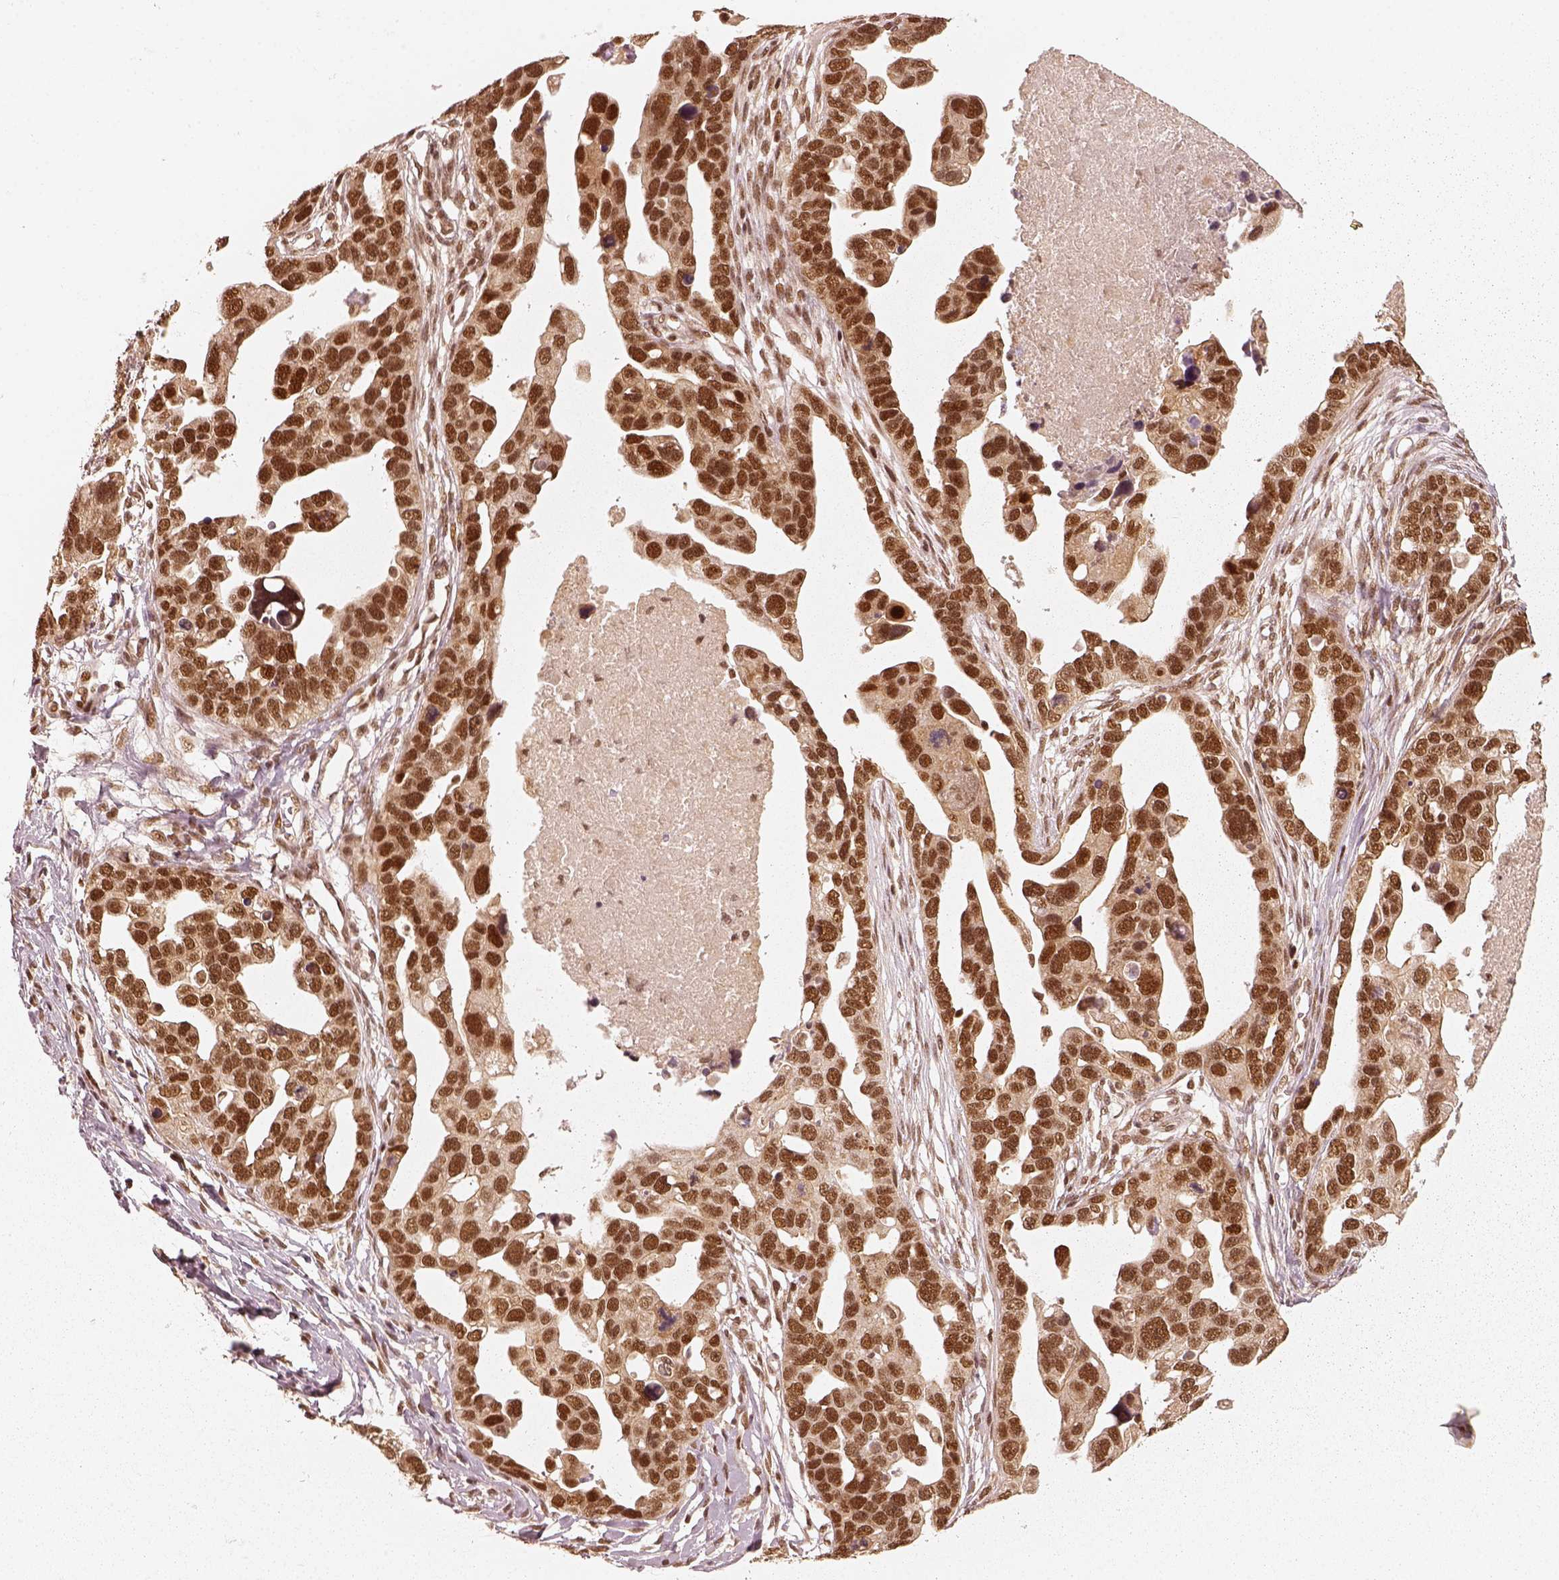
{"staining": {"intensity": "strong", "quantity": ">75%", "location": "nuclear"}, "tissue": "ovarian cancer", "cell_type": "Tumor cells", "image_type": "cancer", "snomed": [{"axis": "morphology", "description": "Cystadenocarcinoma, serous, NOS"}, {"axis": "topography", "description": "Ovary"}], "caption": "Immunohistochemistry (IHC) photomicrograph of human ovarian cancer (serous cystadenocarcinoma) stained for a protein (brown), which displays high levels of strong nuclear positivity in approximately >75% of tumor cells.", "gene": "GMEB2", "patient": {"sex": "female", "age": 54}}